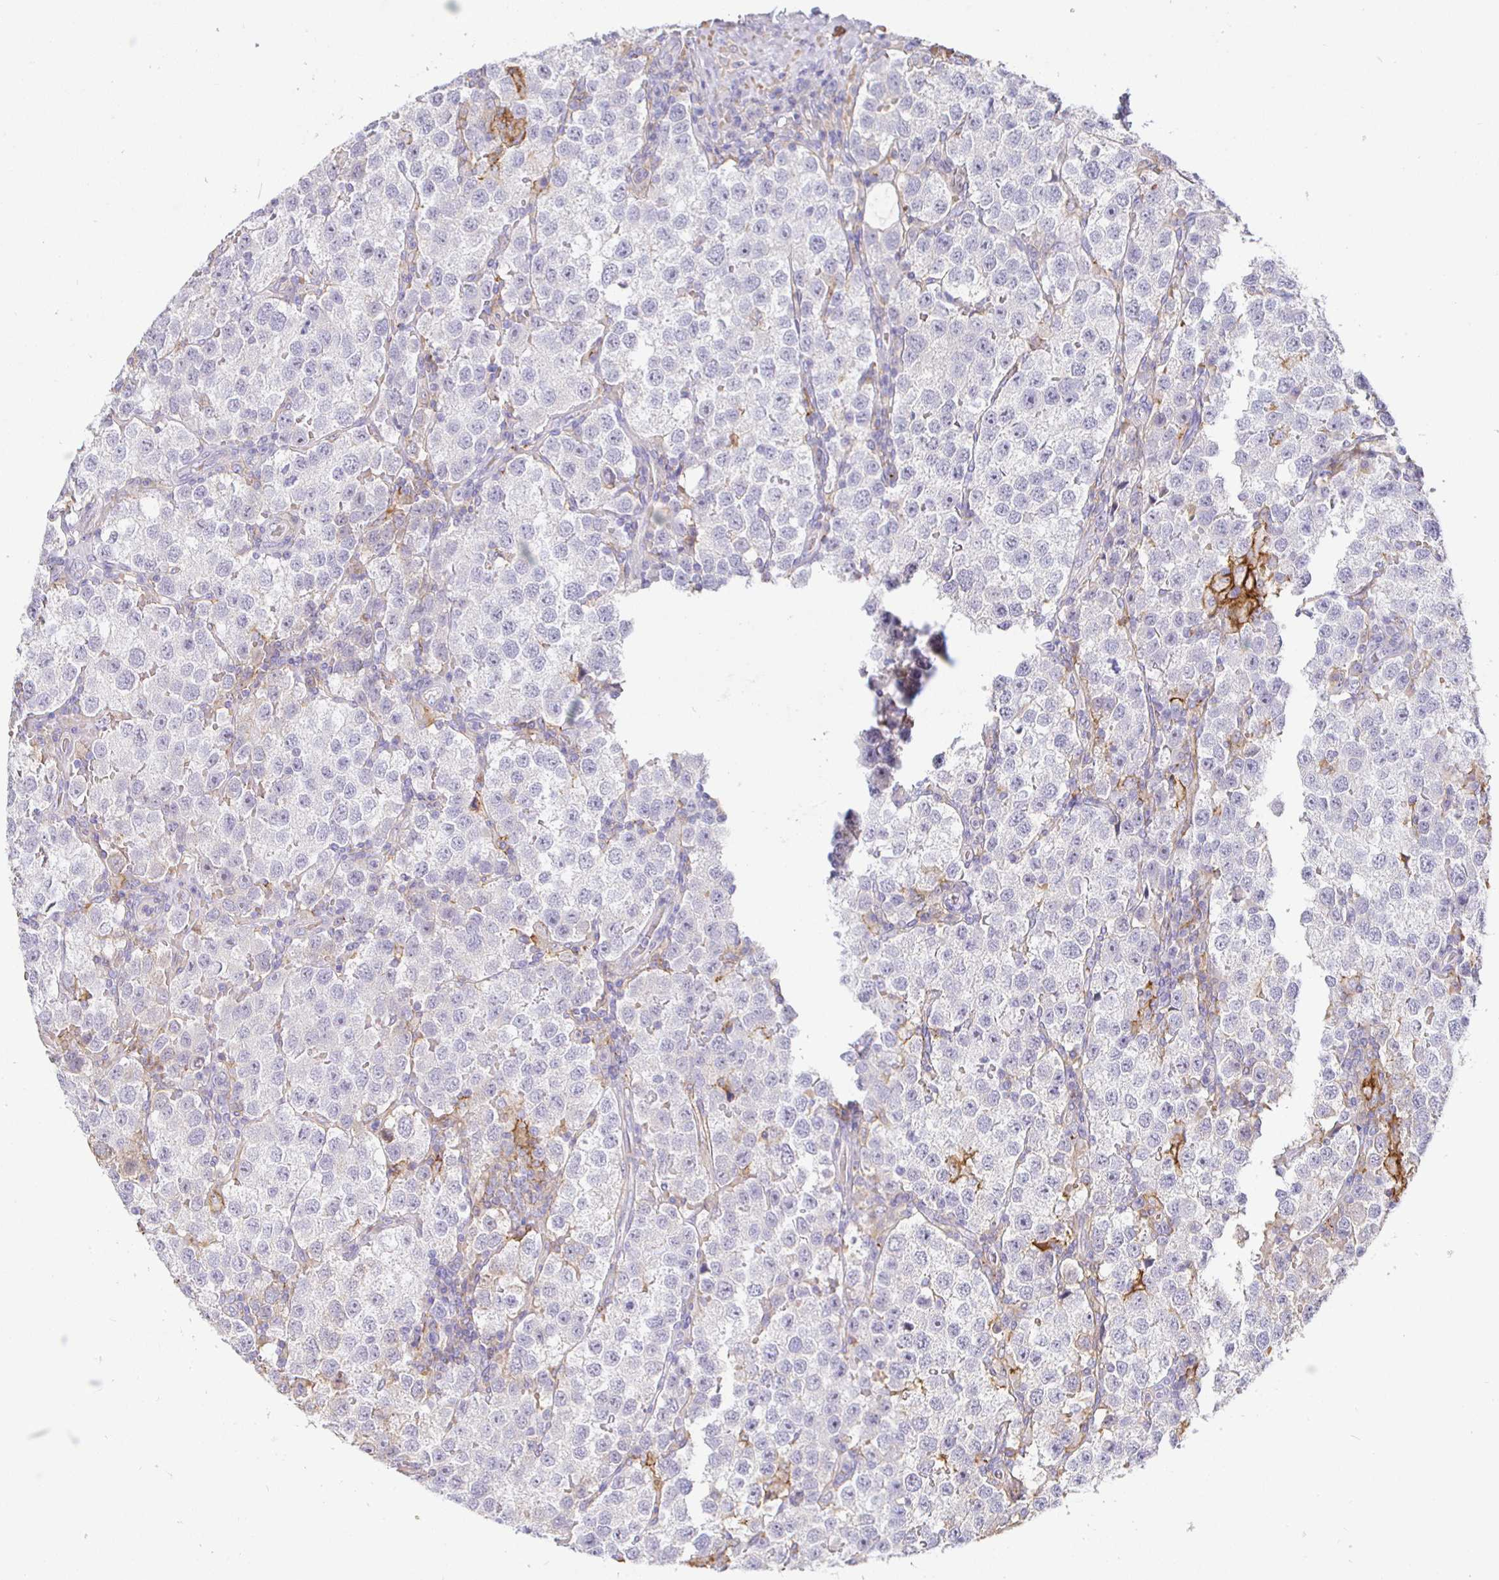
{"staining": {"intensity": "negative", "quantity": "none", "location": "none"}, "tissue": "testis cancer", "cell_type": "Tumor cells", "image_type": "cancer", "snomed": [{"axis": "morphology", "description": "Seminoma, NOS"}, {"axis": "topography", "description": "Testis"}], "caption": "The photomicrograph demonstrates no significant positivity in tumor cells of testis cancer. (DAB (3,3'-diaminobenzidine) IHC visualized using brightfield microscopy, high magnification).", "gene": "SIRPA", "patient": {"sex": "male", "age": 37}}